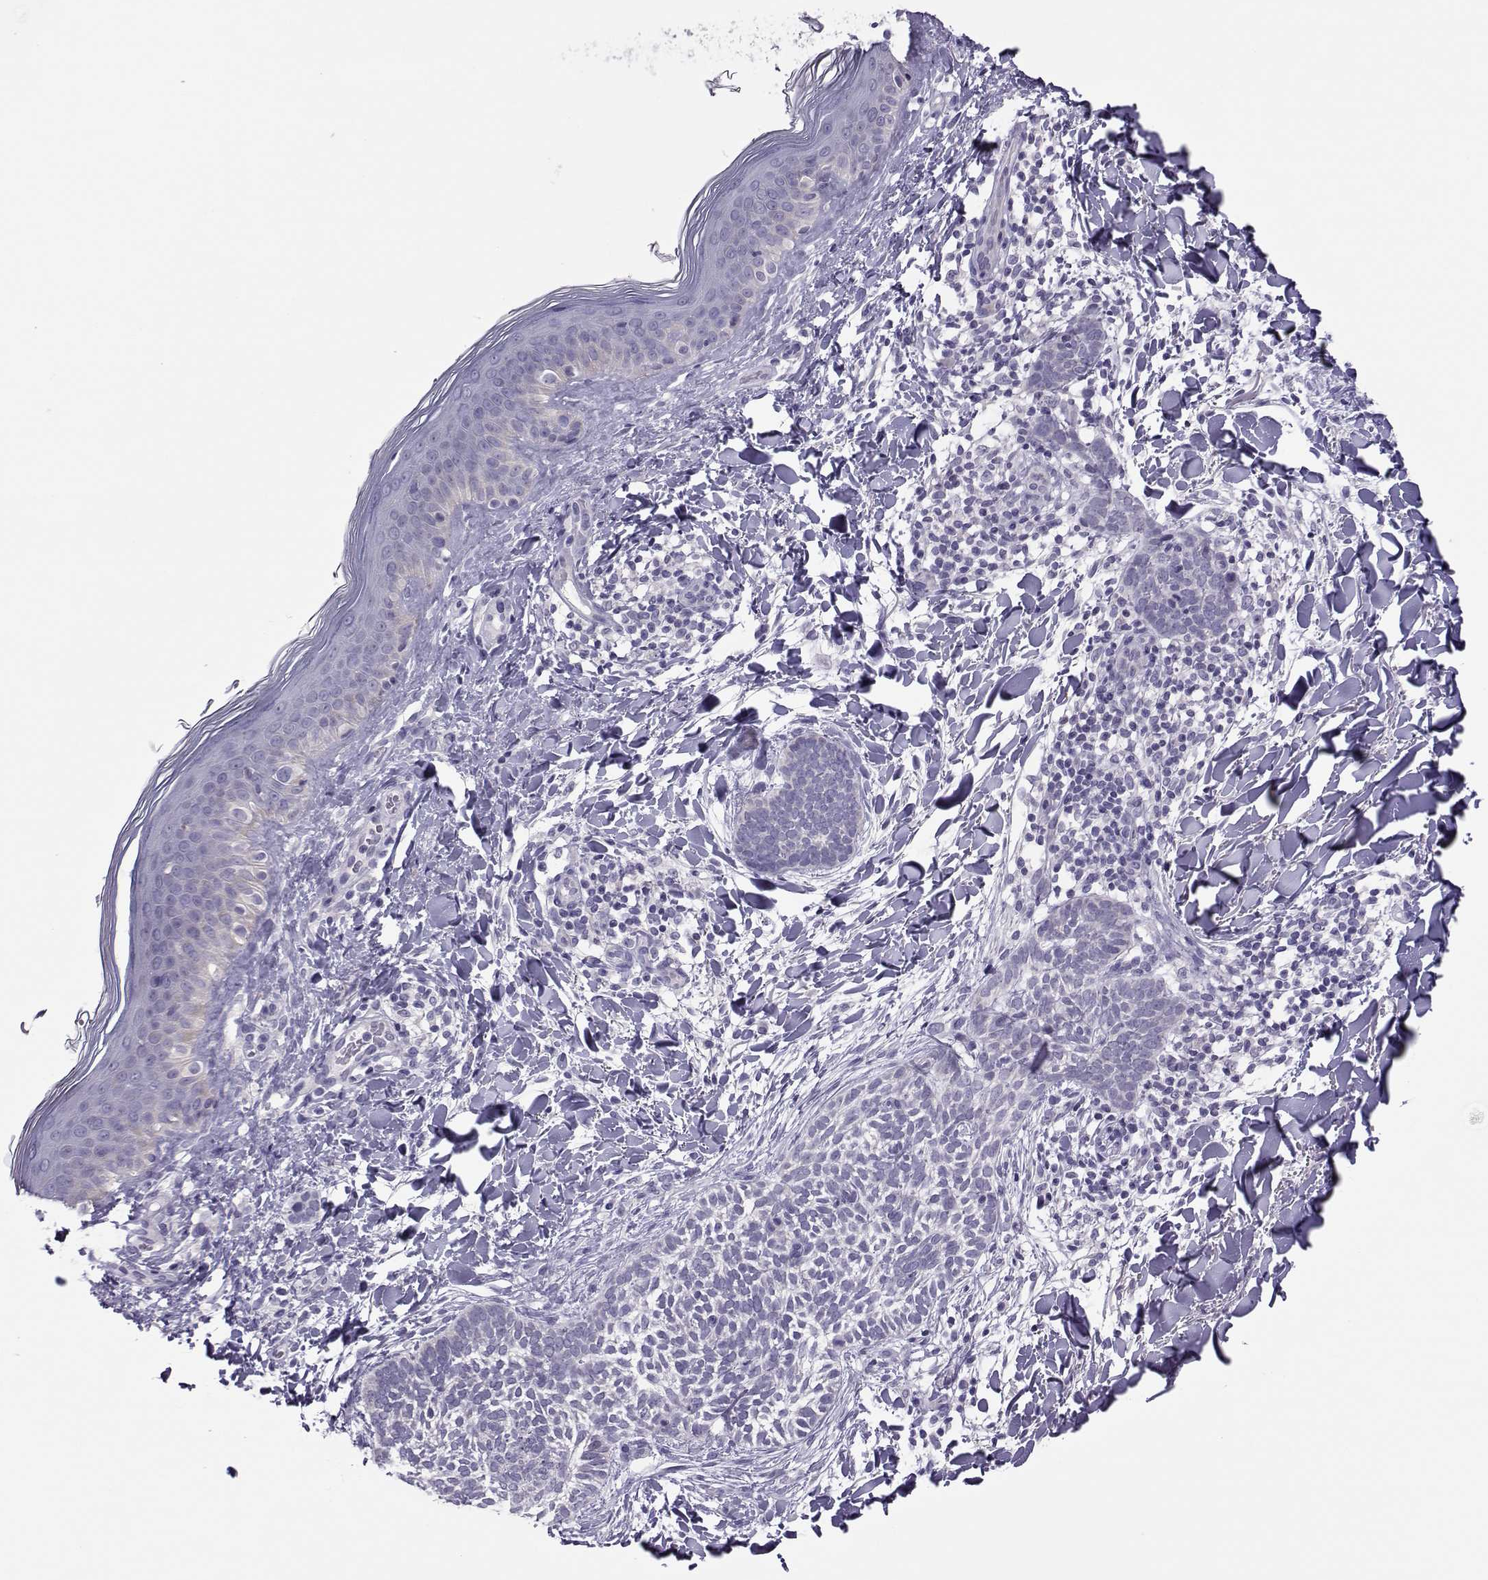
{"staining": {"intensity": "negative", "quantity": "none", "location": "none"}, "tissue": "skin cancer", "cell_type": "Tumor cells", "image_type": "cancer", "snomed": [{"axis": "morphology", "description": "Normal tissue, NOS"}, {"axis": "morphology", "description": "Basal cell carcinoma"}, {"axis": "topography", "description": "Skin"}], "caption": "This is an immunohistochemistry histopathology image of skin cancer (basal cell carcinoma). There is no positivity in tumor cells.", "gene": "TRPM7", "patient": {"sex": "male", "age": 46}}